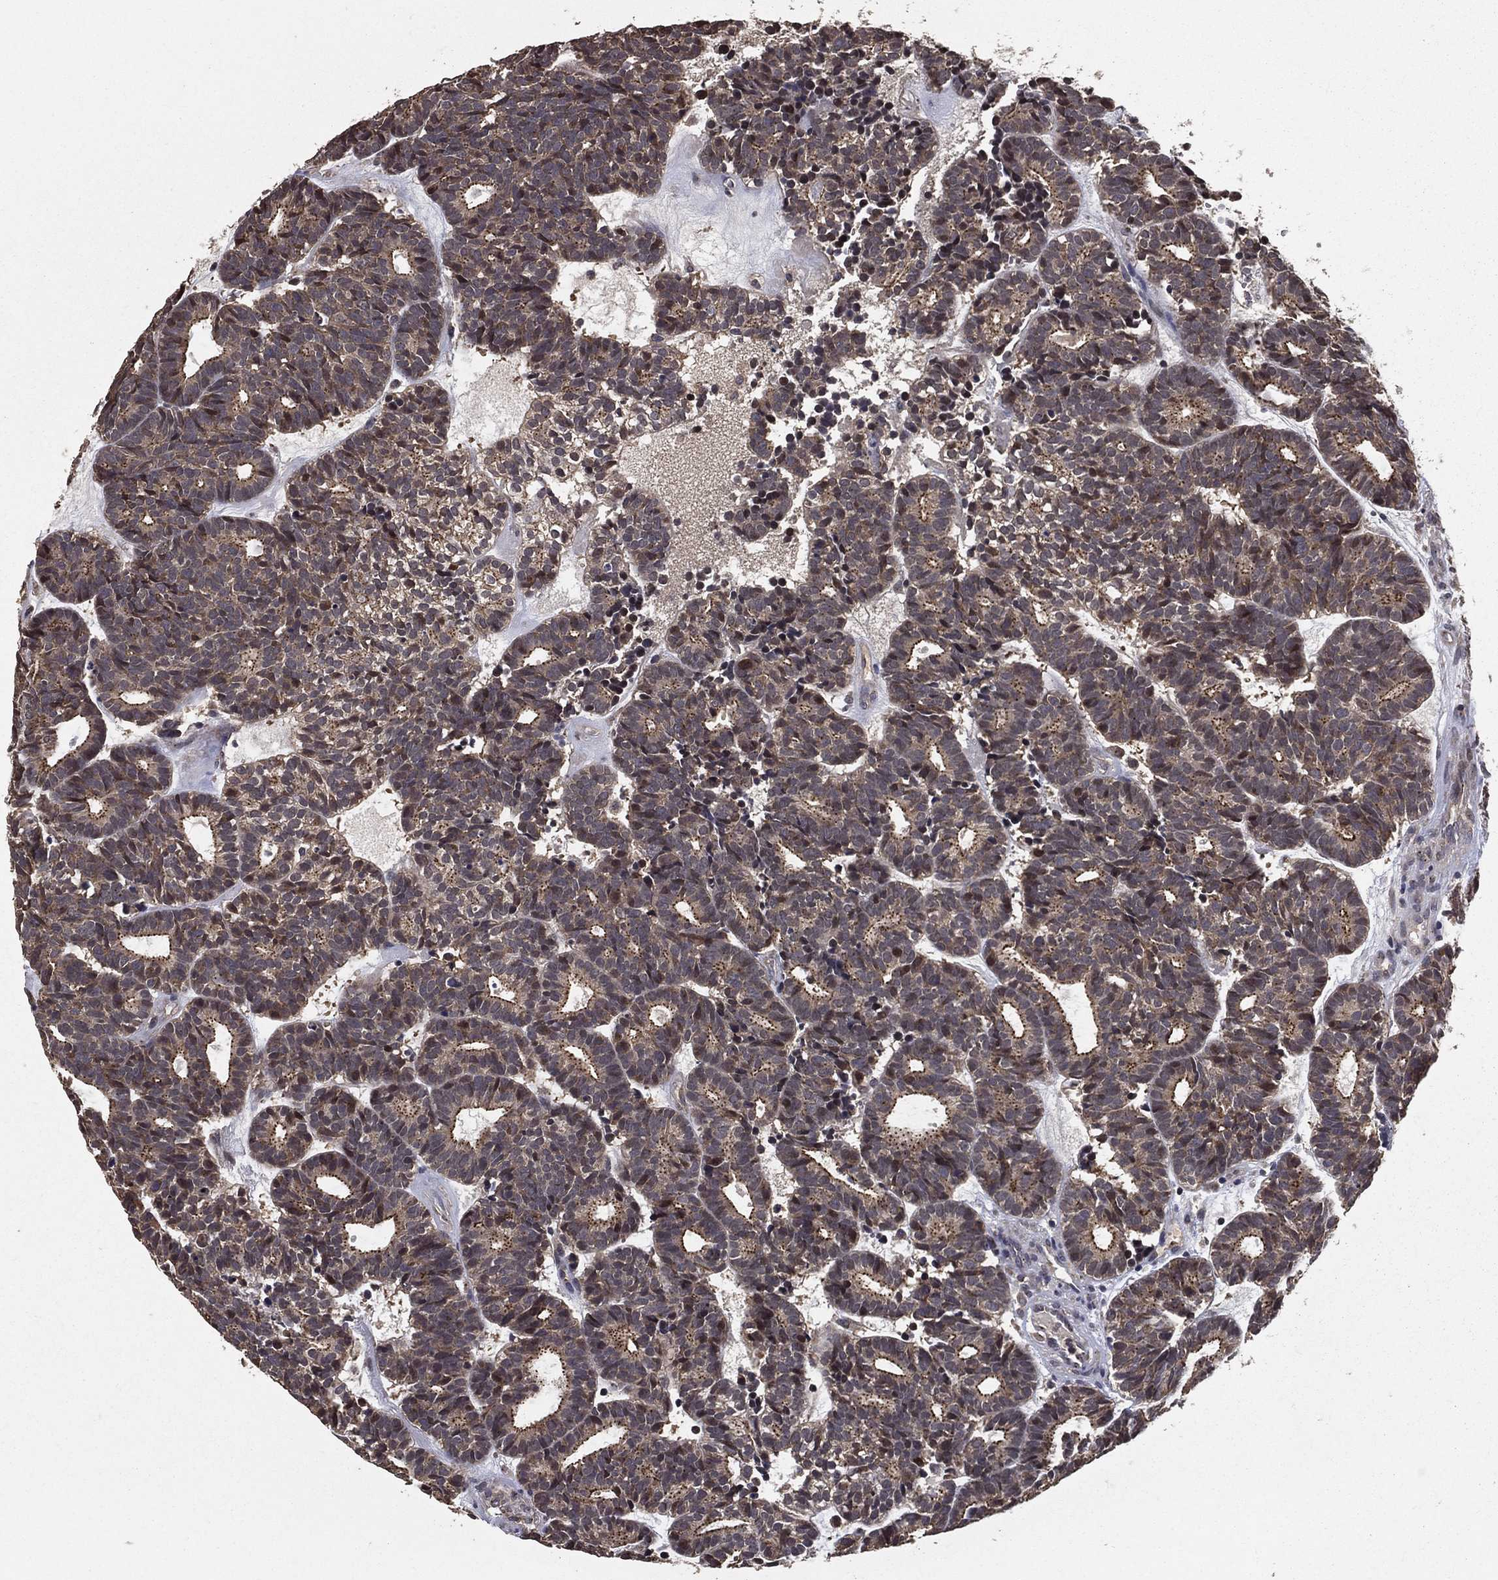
{"staining": {"intensity": "moderate", "quantity": "<25%", "location": "cytoplasmic/membranous"}, "tissue": "head and neck cancer", "cell_type": "Tumor cells", "image_type": "cancer", "snomed": [{"axis": "morphology", "description": "Adenocarcinoma, NOS"}, {"axis": "topography", "description": "Head-Neck"}], "caption": "DAB (3,3'-diaminobenzidine) immunohistochemical staining of human head and neck adenocarcinoma displays moderate cytoplasmic/membranous protein positivity in about <25% of tumor cells.", "gene": "PCNT", "patient": {"sex": "female", "age": 81}}